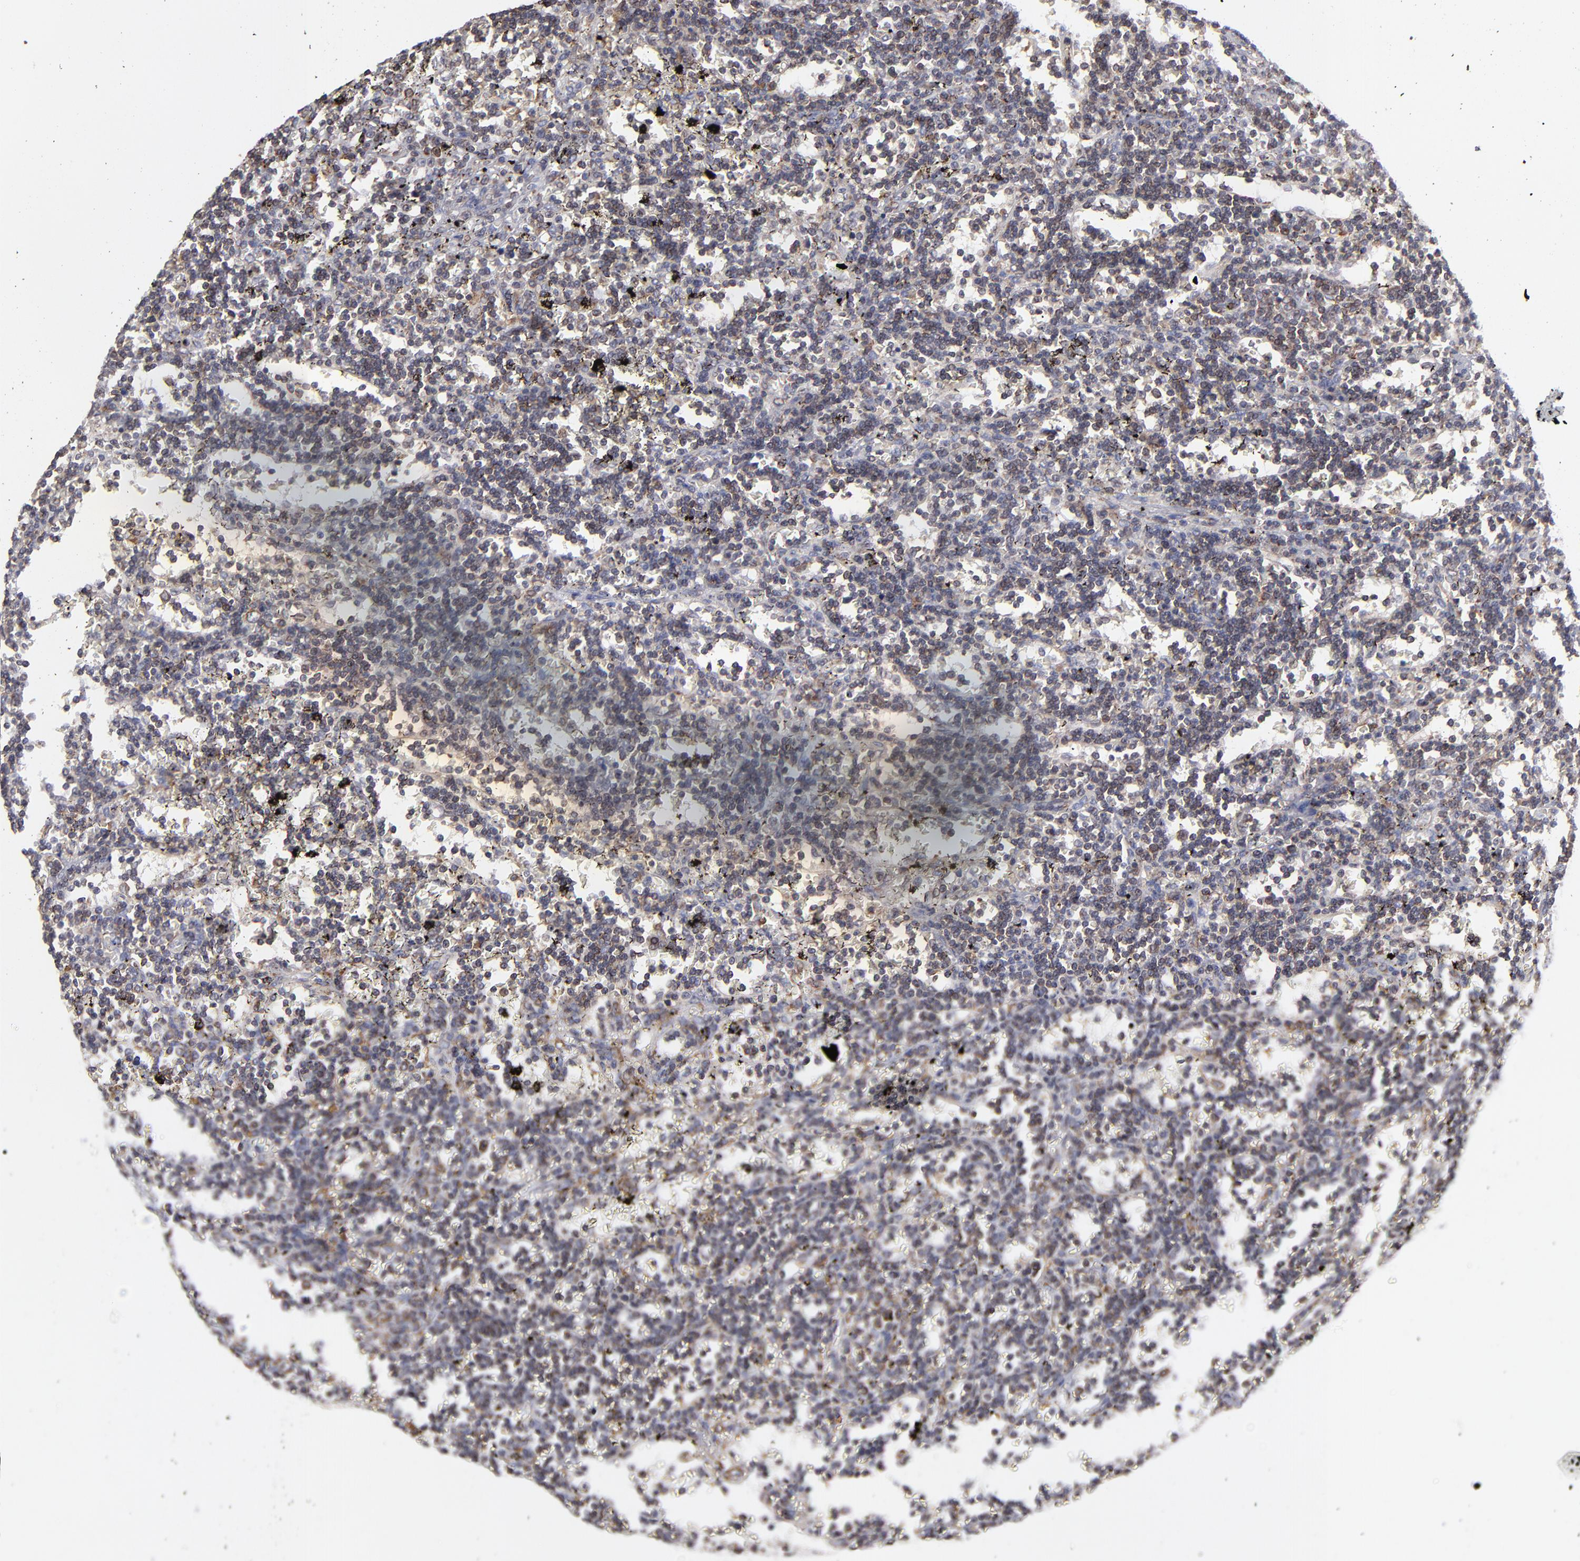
{"staining": {"intensity": "weak", "quantity": "25%-75%", "location": "cytoplasmic/membranous"}, "tissue": "lymphoma", "cell_type": "Tumor cells", "image_type": "cancer", "snomed": [{"axis": "morphology", "description": "Malignant lymphoma, non-Hodgkin's type, Low grade"}, {"axis": "topography", "description": "Spleen"}], "caption": "Human lymphoma stained with a protein marker demonstrates weak staining in tumor cells.", "gene": "TMX1", "patient": {"sex": "male", "age": 60}}